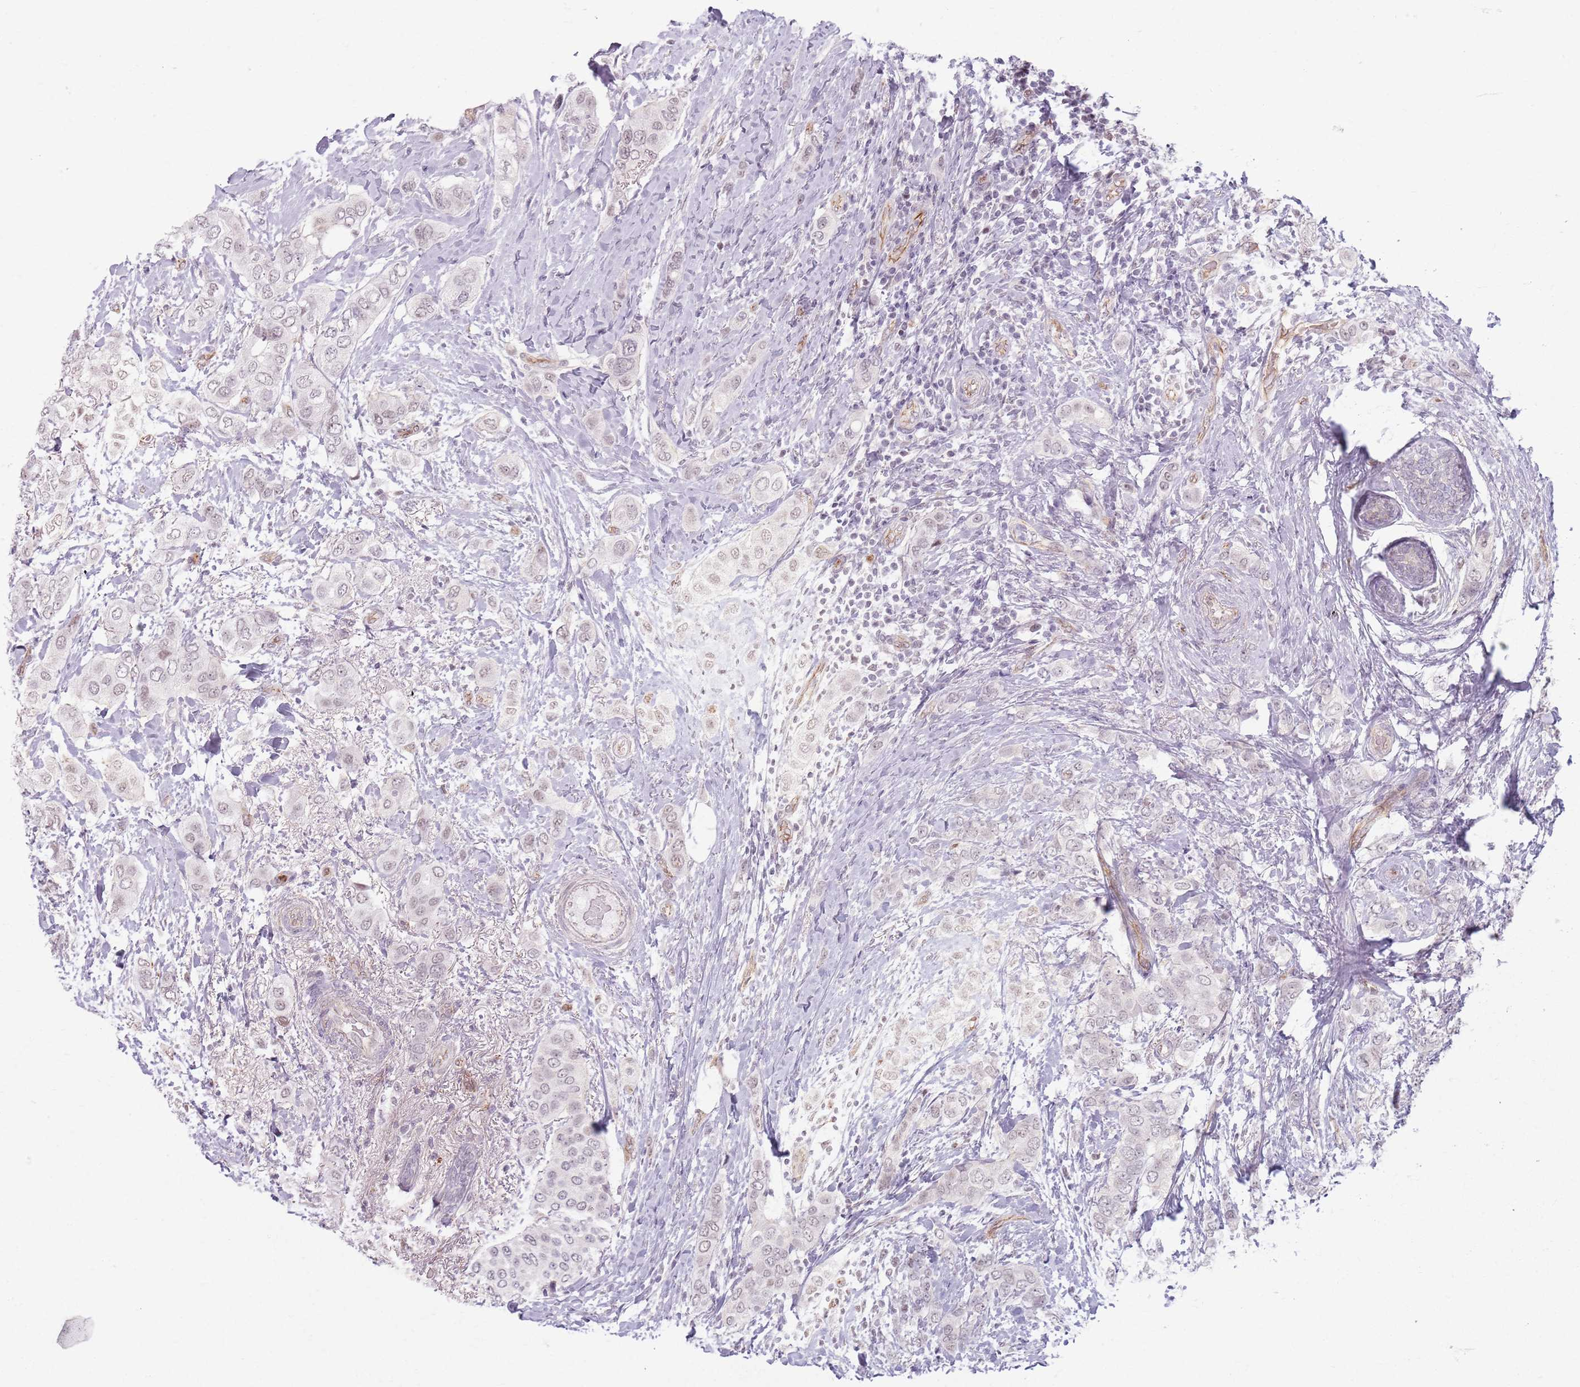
{"staining": {"intensity": "weak", "quantity": "<25%", "location": "nuclear"}, "tissue": "breast cancer", "cell_type": "Tumor cells", "image_type": "cancer", "snomed": [{"axis": "morphology", "description": "Lobular carcinoma"}, {"axis": "topography", "description": "Breast"}], "caption": "This micrograph is of breast lobular carcinoma stained with immunohistochemistry (IHC) to label a protein in brown with the nuclei are counter-stained blue. There is no positivity in tumor cells.", "gene": "KCNA5", "patient": {"sex": "female", "age": 51}}